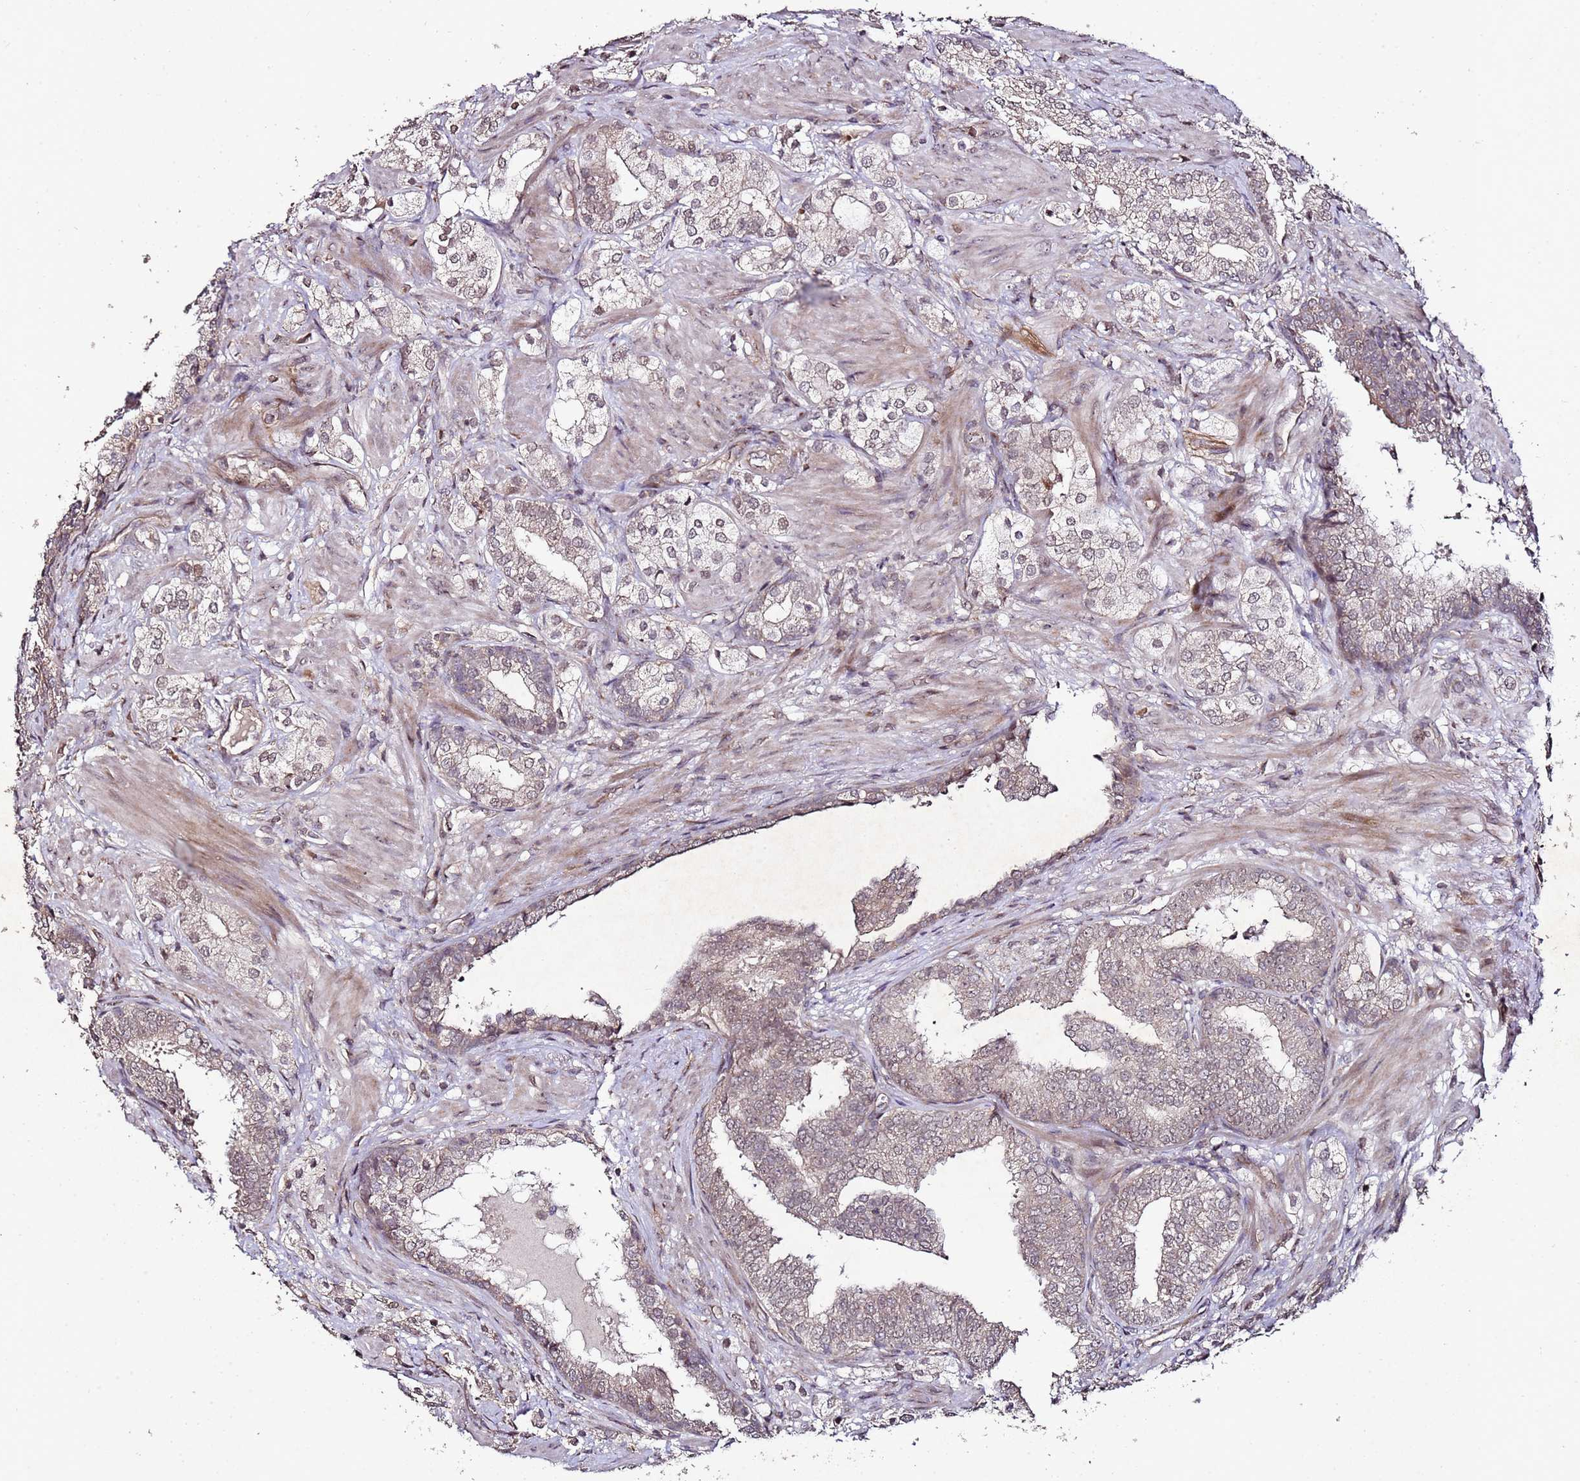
{"staining": {"intensity": "weak", "quantity": ">75%", "location": "nuclear"}, "tissue": "prostate cancer", "cell_type": "Tumor cells", "image_type": "cancer", "snomed": [{"axis": "morphology", "description": "Adenocarcinoma, High grade"}, {"axis": "topography", "description": "Prostate"}], "caption": "IHC micrograph of human prostate high-grade adenocarcinoma stained for a protein (brown), which shows low levels of weak nuclear staining in about >75% of tumor cells.", "gene": "PRODH", "patient": {"sex": "male", "age": 50}}